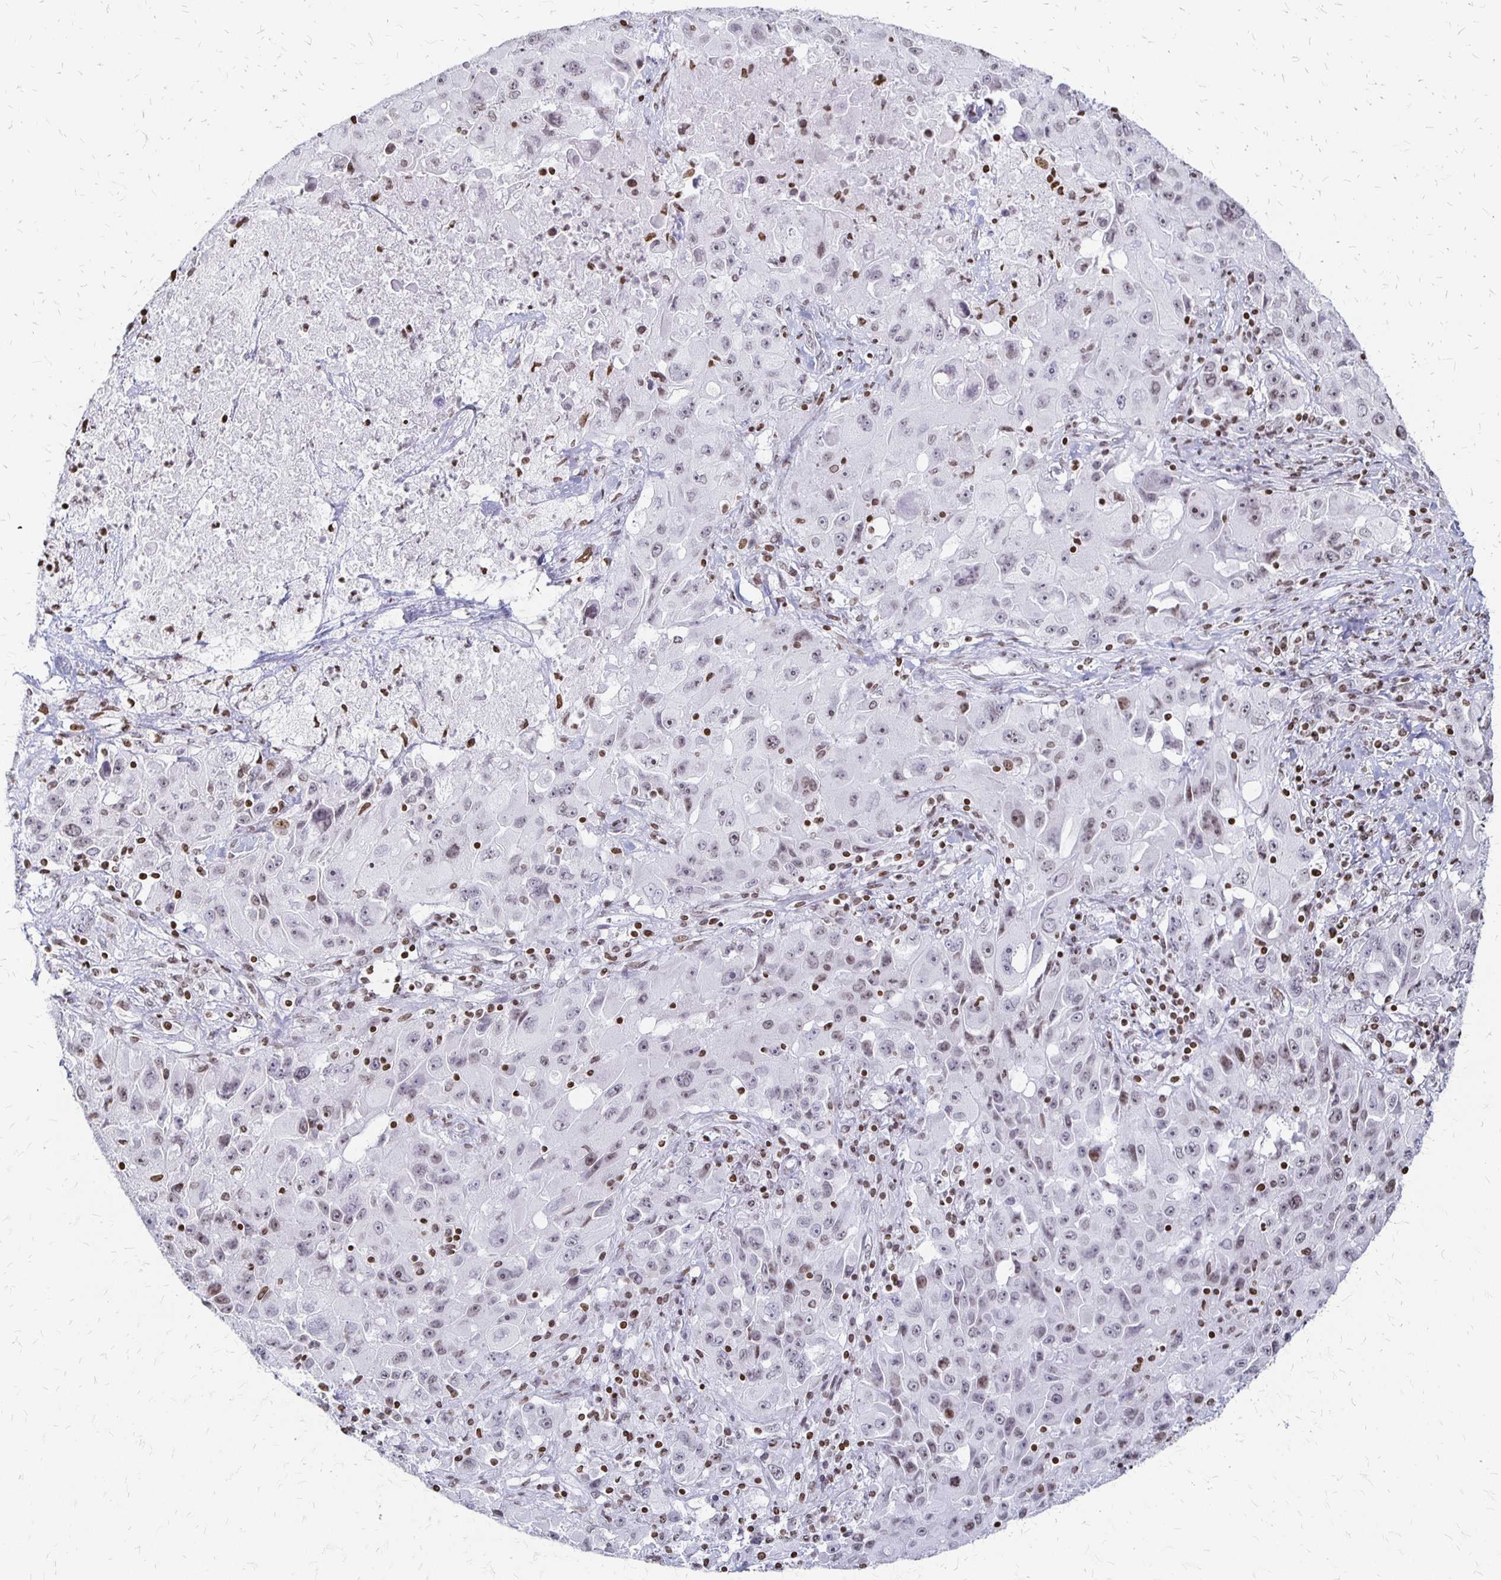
{"staining": {"intensity": "weak", "quantity": "<25%", "location": "nuclear"}, "tissue": "lung cancer", "cell_type": "Tumor cells", "image_type": "cancer", "snomed": [{"axis": "morphology", "description": "Squamous cell carcinoma, NOS"}, {"axis": "topography", "description": "Lung"}], "caption": "Protein analysis of squamous cell carcinoma (lung) exhibits no significant positivity in tumor cells.", "gene": "ZNF280C", "patient": {"sex": "male", "age": 63}}